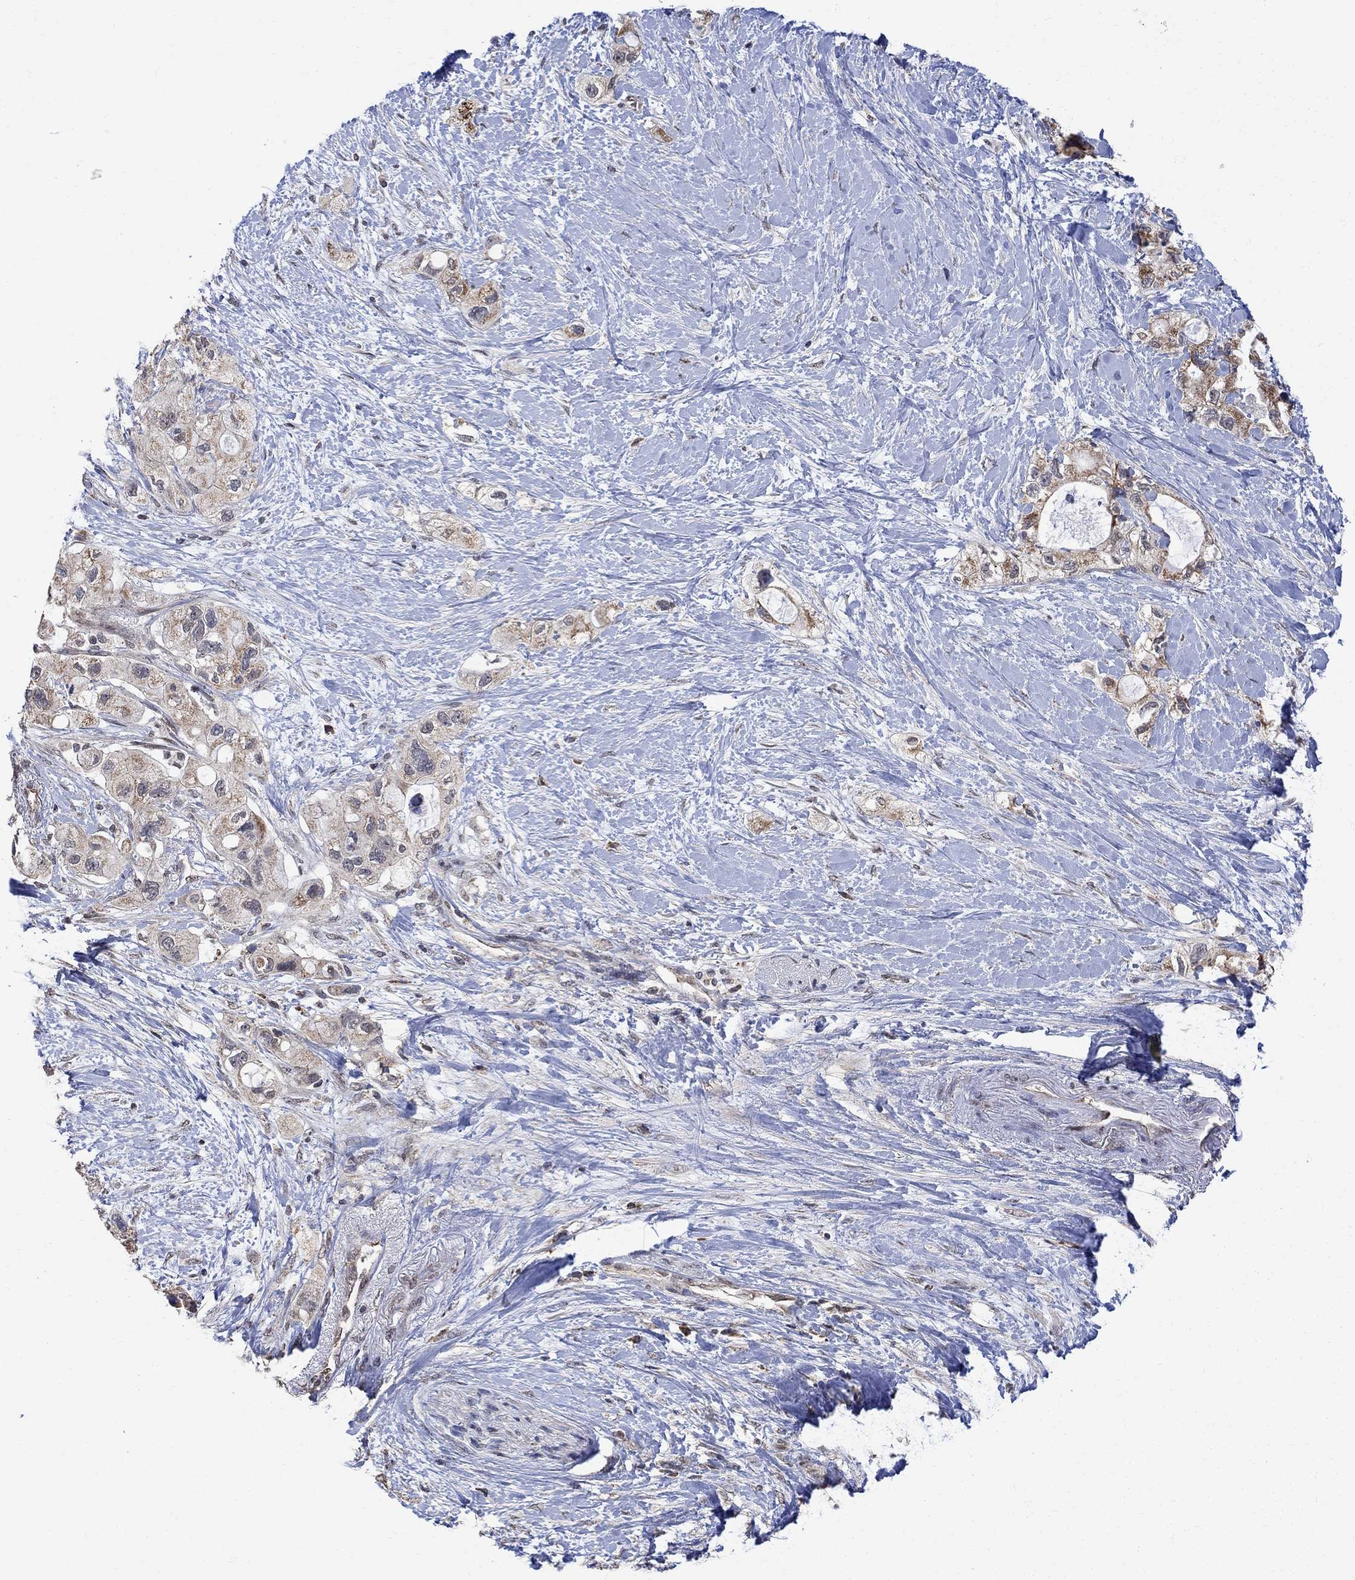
{"staining": {"intensity": "strong", "quantity": "25%-75%", "location": "cytoplasmic/membranous"}, "tissue": "pancreatic cancer", "cell_type": "Tumor cells", "image_type": "cancer", "snomed": [{"axis": "morphology", "description": "Adenocarcinoma, NOS"}, {"axis": "topography", "description": "Pancreas"}], "caption": "A micrograph of human pancreatic cancer (adenocarcinoma) stained for a protein exhibits strong cytoplasmic/membranous brown staining in tumor cells.", "gene": "ANKRA2", "patient": {"sex": "female", "age": 56}}